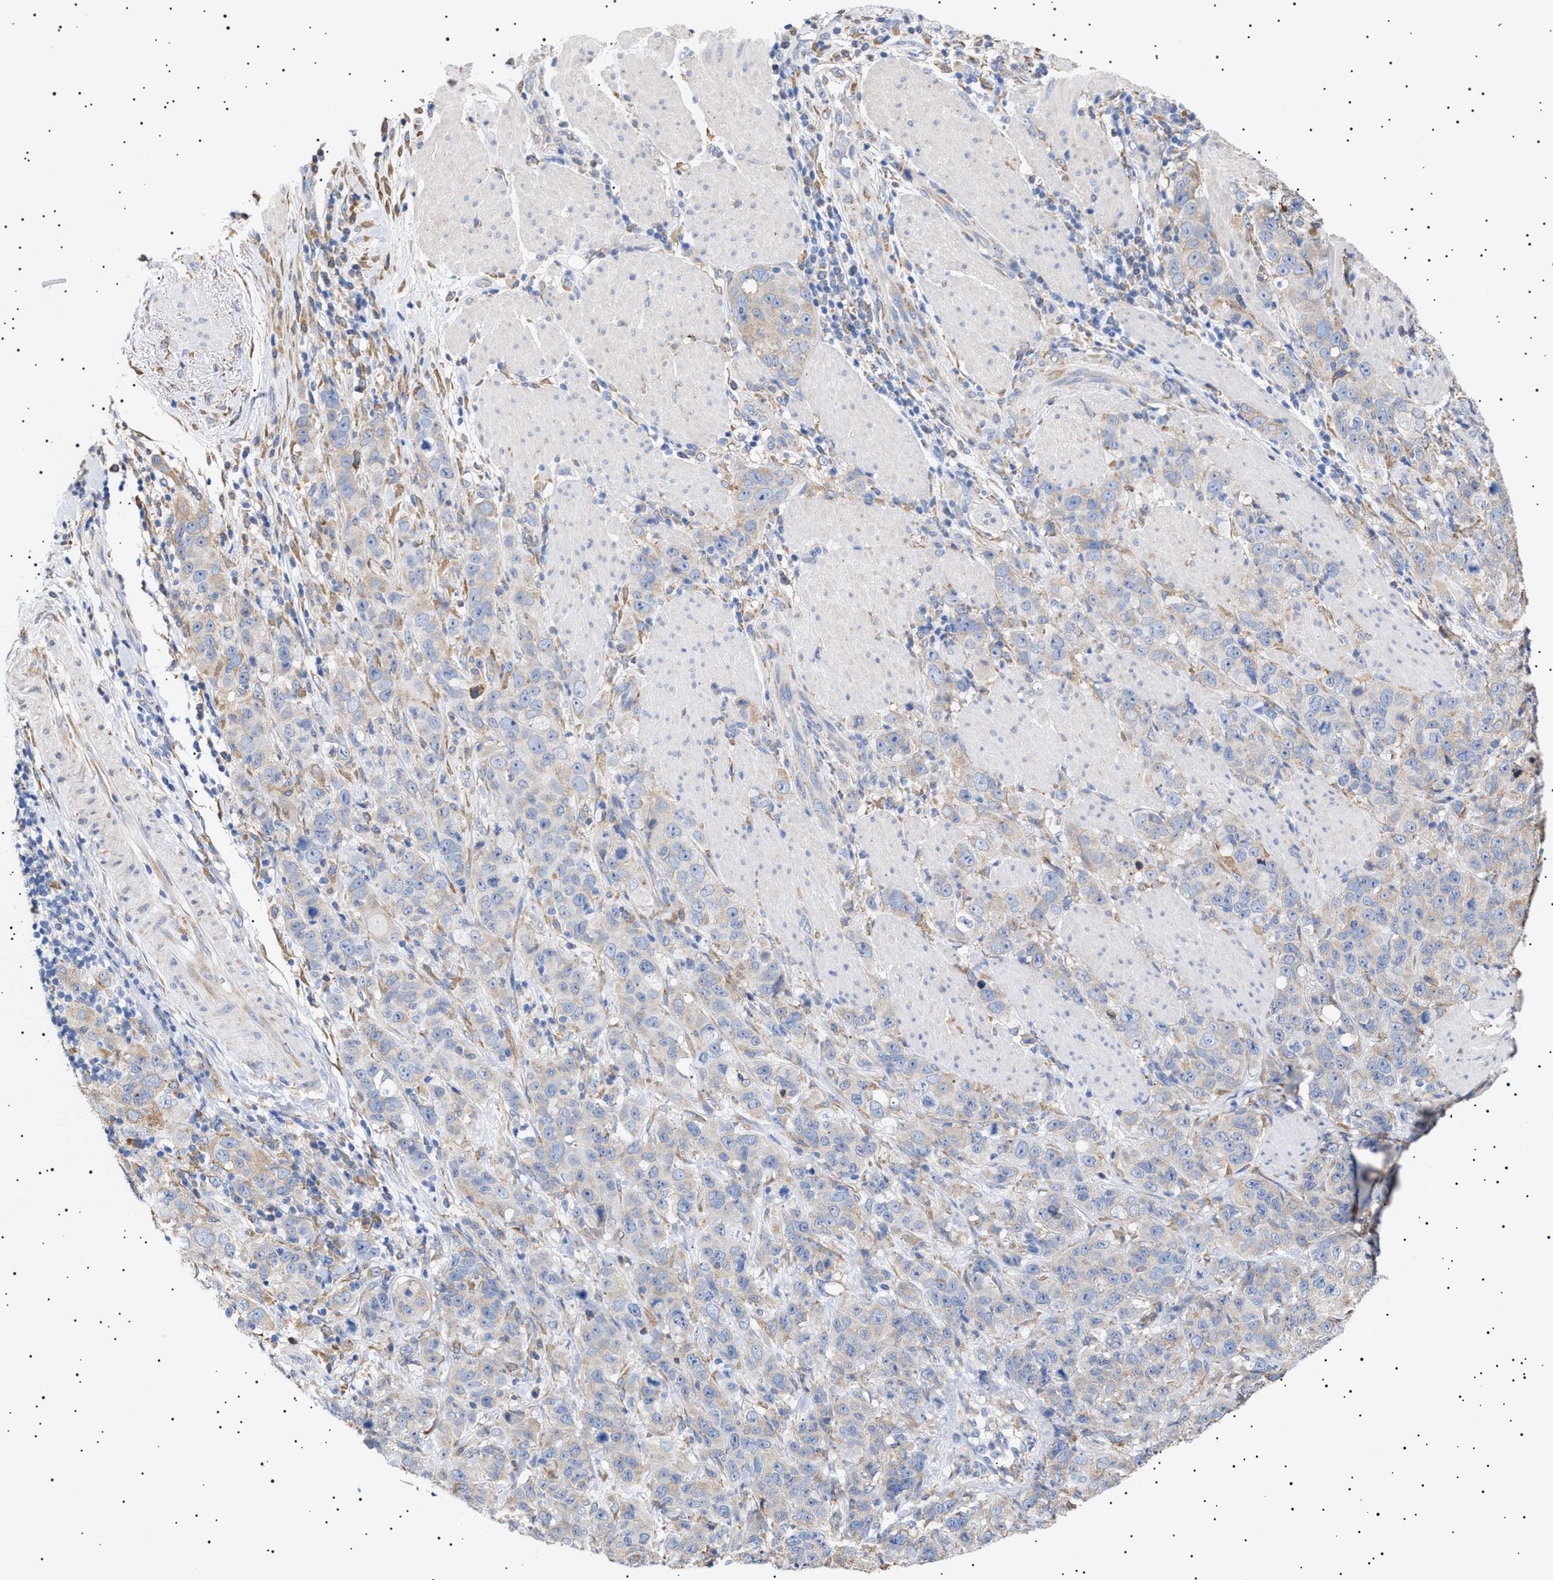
{"staining": {"intensity": "negative", "quantity": "none", "location": "none"}, "tissue": "stomach cancer", "cell_type": "Tumor cells", "image_type": "cancer", "snomed": [{"axis": "morphology", "description": "Adenocarcinoma, NOS"}, {"axis": "topography", "description": "Stomach"}], "caption": "Tumor cells show no significant protein positivity in stomach adenocarcinoma.", "gene": "ERCC6L2", "patient": {"sex": "male", "age": 48}}